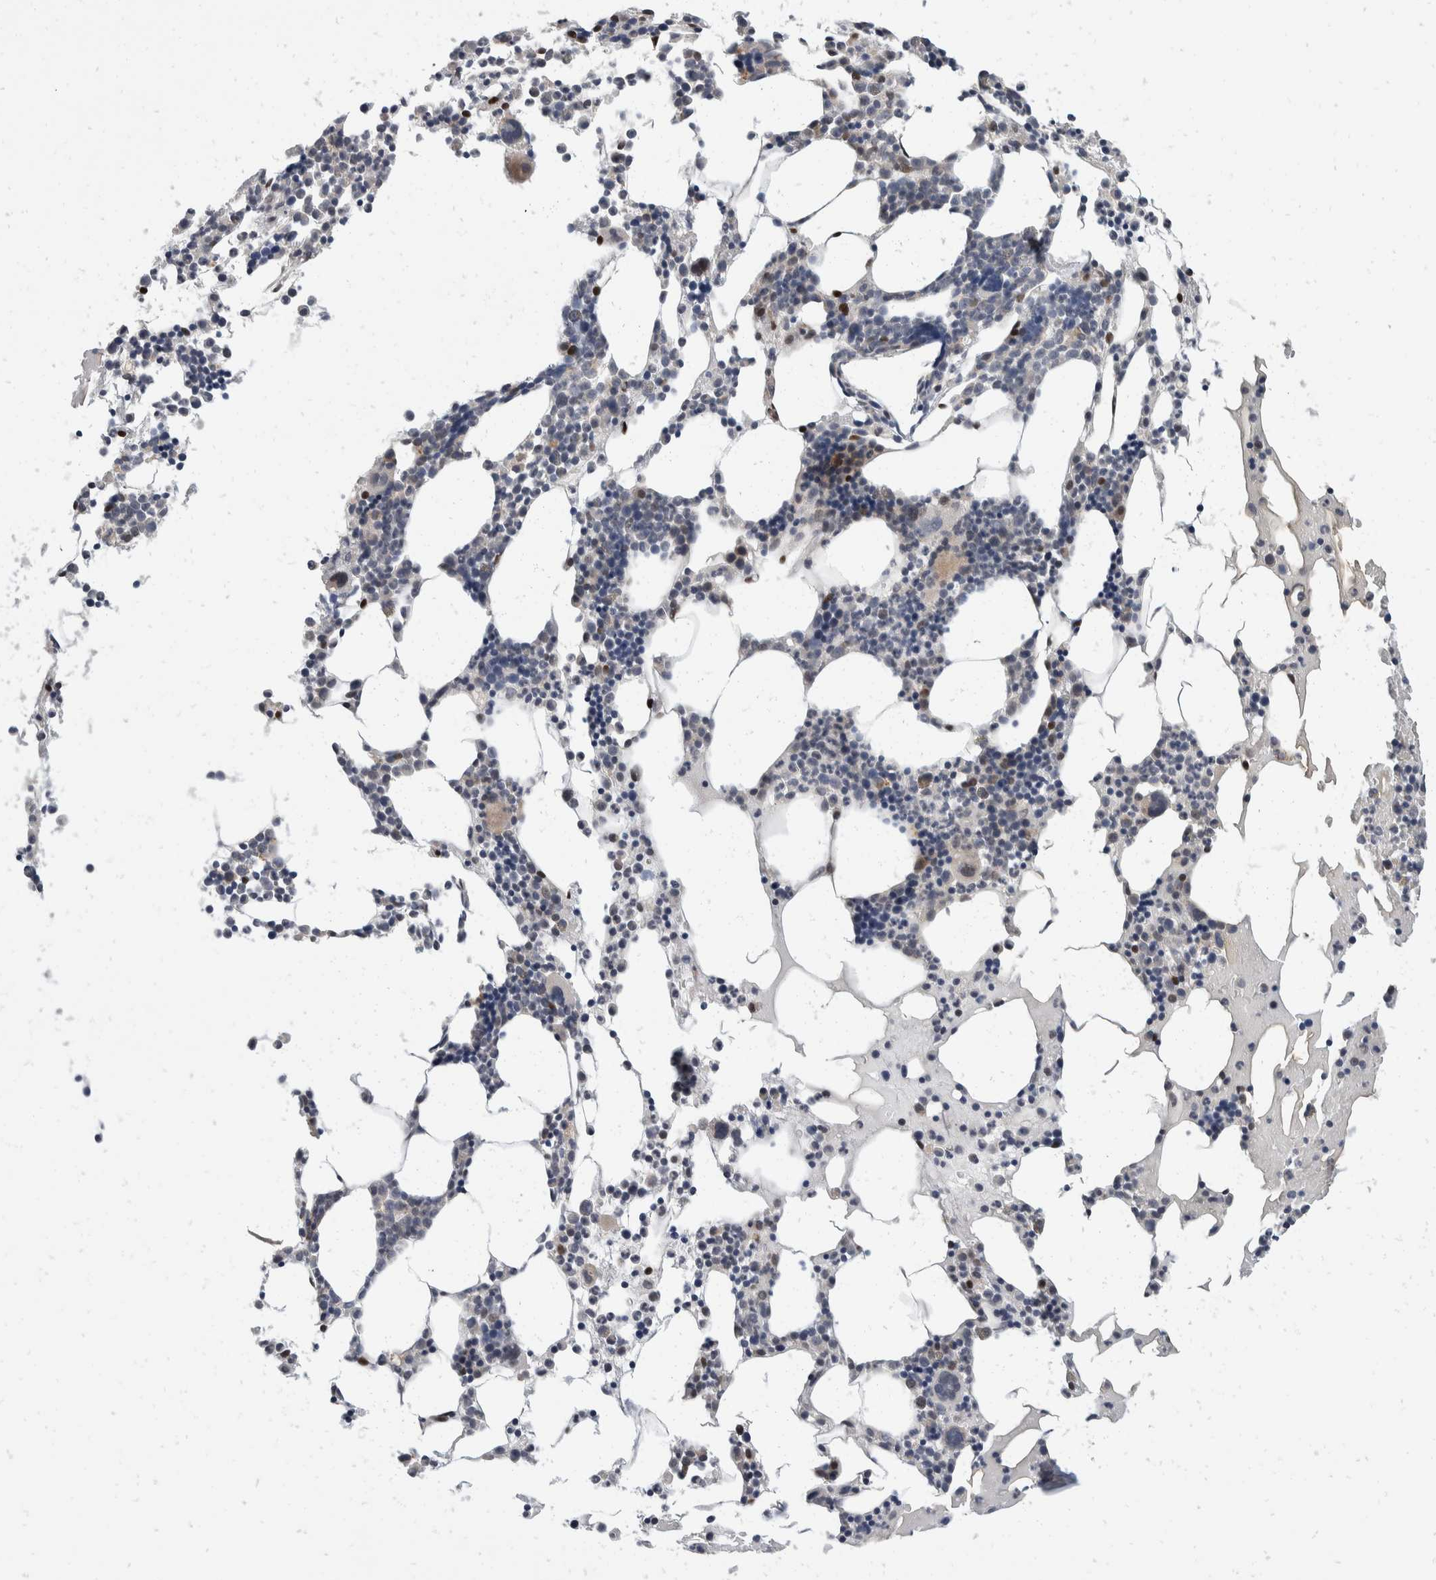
{"staining": {"intensity": "negative", "quantity": "none", "location": "none"}, "tissue": "bone marrow", "cell_type": "Hematopoietic cells", "image_type": "normal", "snomed": [{"axis": "morphology", "description": "Normal tissue, NOS"}, {"axis": "morphology", "description": "Inflammation, NOS"}, {"axis": "topography", "description": "Bone marrow"}], "caption": "DAB (3,3'-diaminobenzidine) immunohistochemical staining of unremarkable human bone marrow displays no significant expression in hematopoietic cells. (DAB IHC with hematoxylin counter stain).", "gene": "ZNF703", "patient": {"sex": "male", "age": 68}}